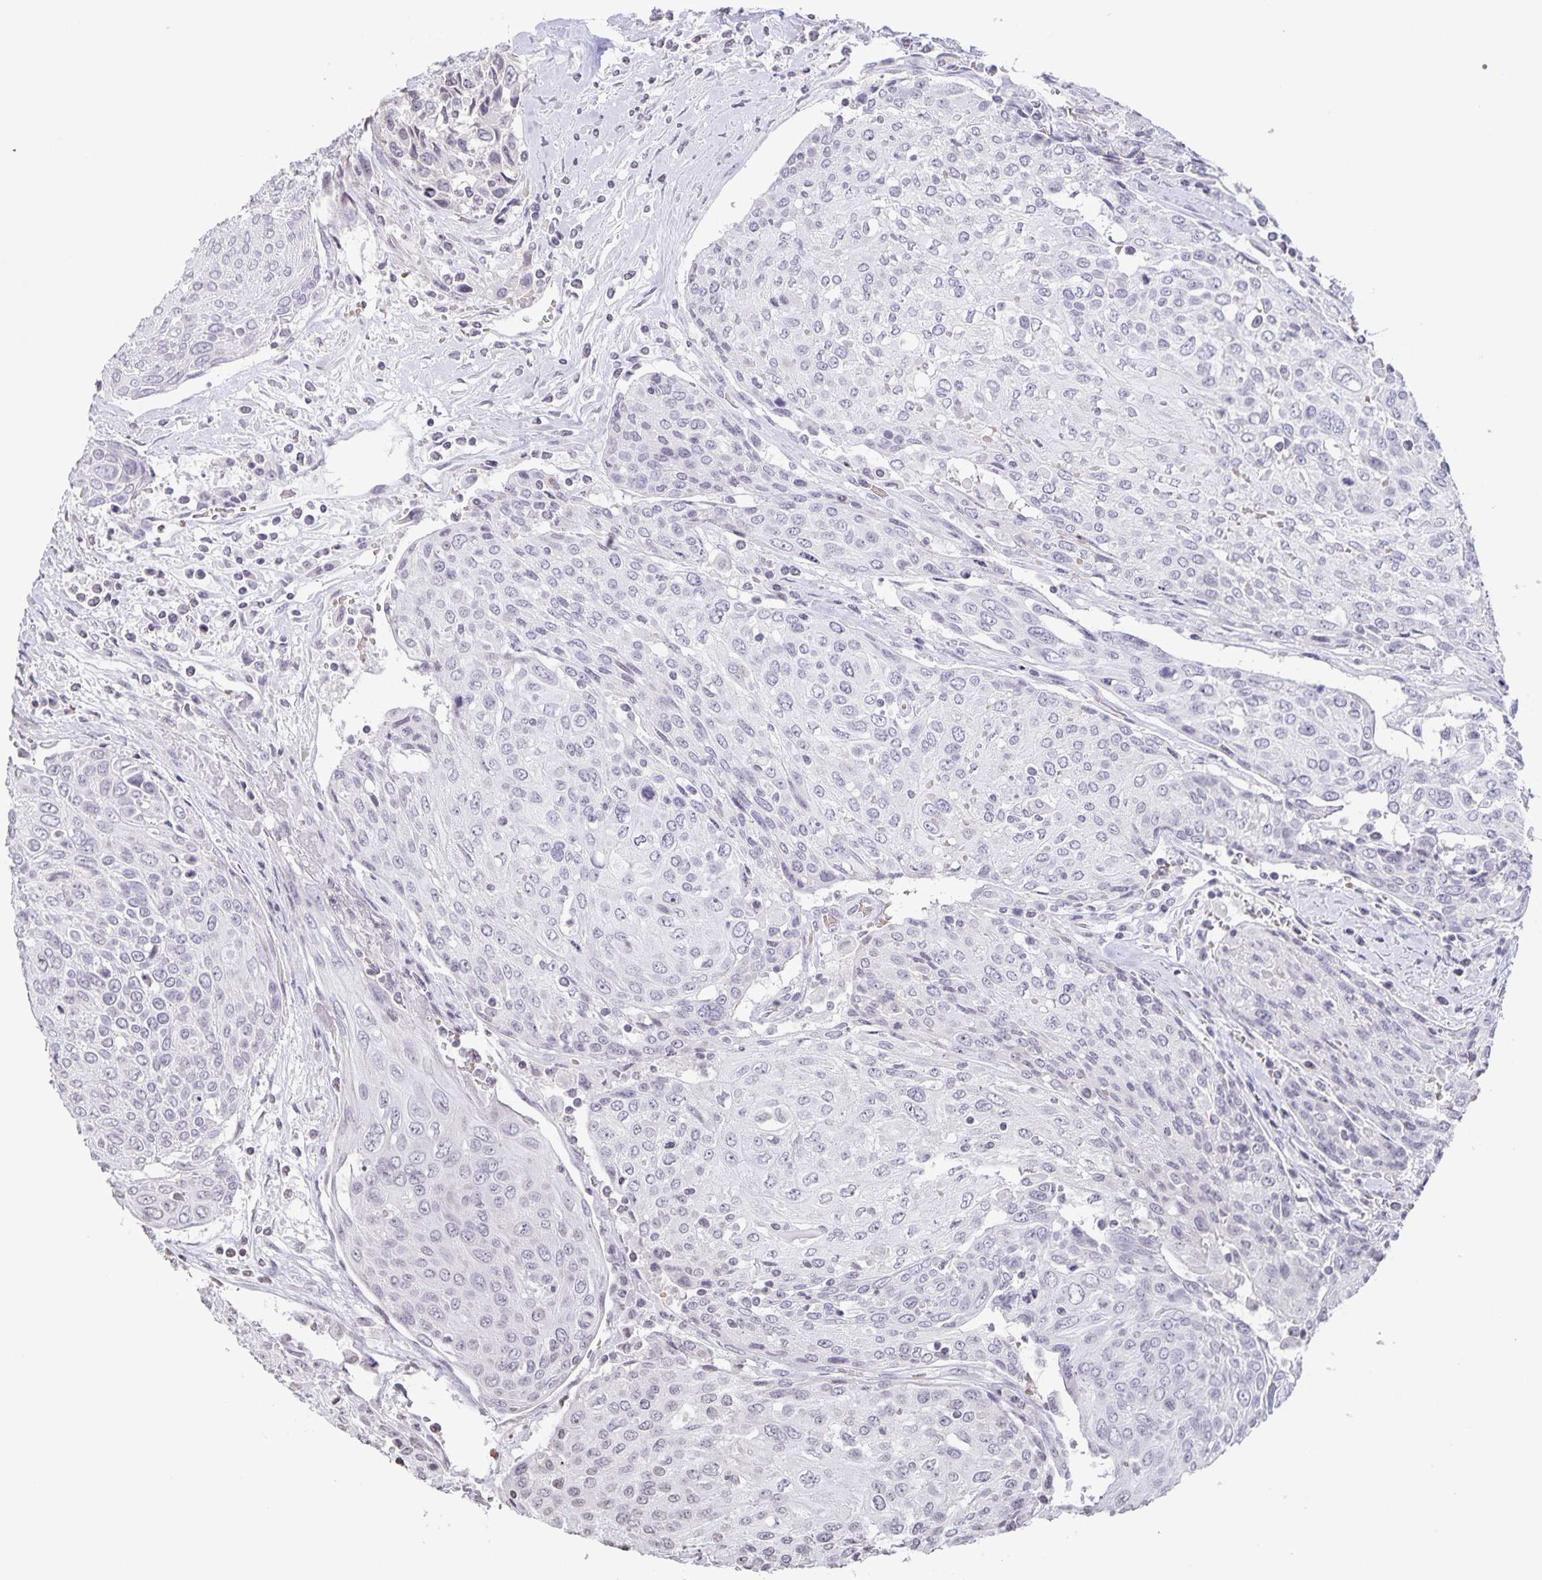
{"staining": {"intensity": "negative", "quantity": "none", "location": "none"}, "tissue": "urothelial cancer", "cell_type": "Tumor cells", "image_type": "cancer", "snomed": [{"axis": "morphology", "description": "Urothelial carcinoma, High grade"}, {"axis": "topography", "description": "Urinary bladder"}], "caption": "Tumor cells show no significant positivity in urothelial cancer.", "gene": "AQP4", "patient": {"sex": "female", "age": 70}}